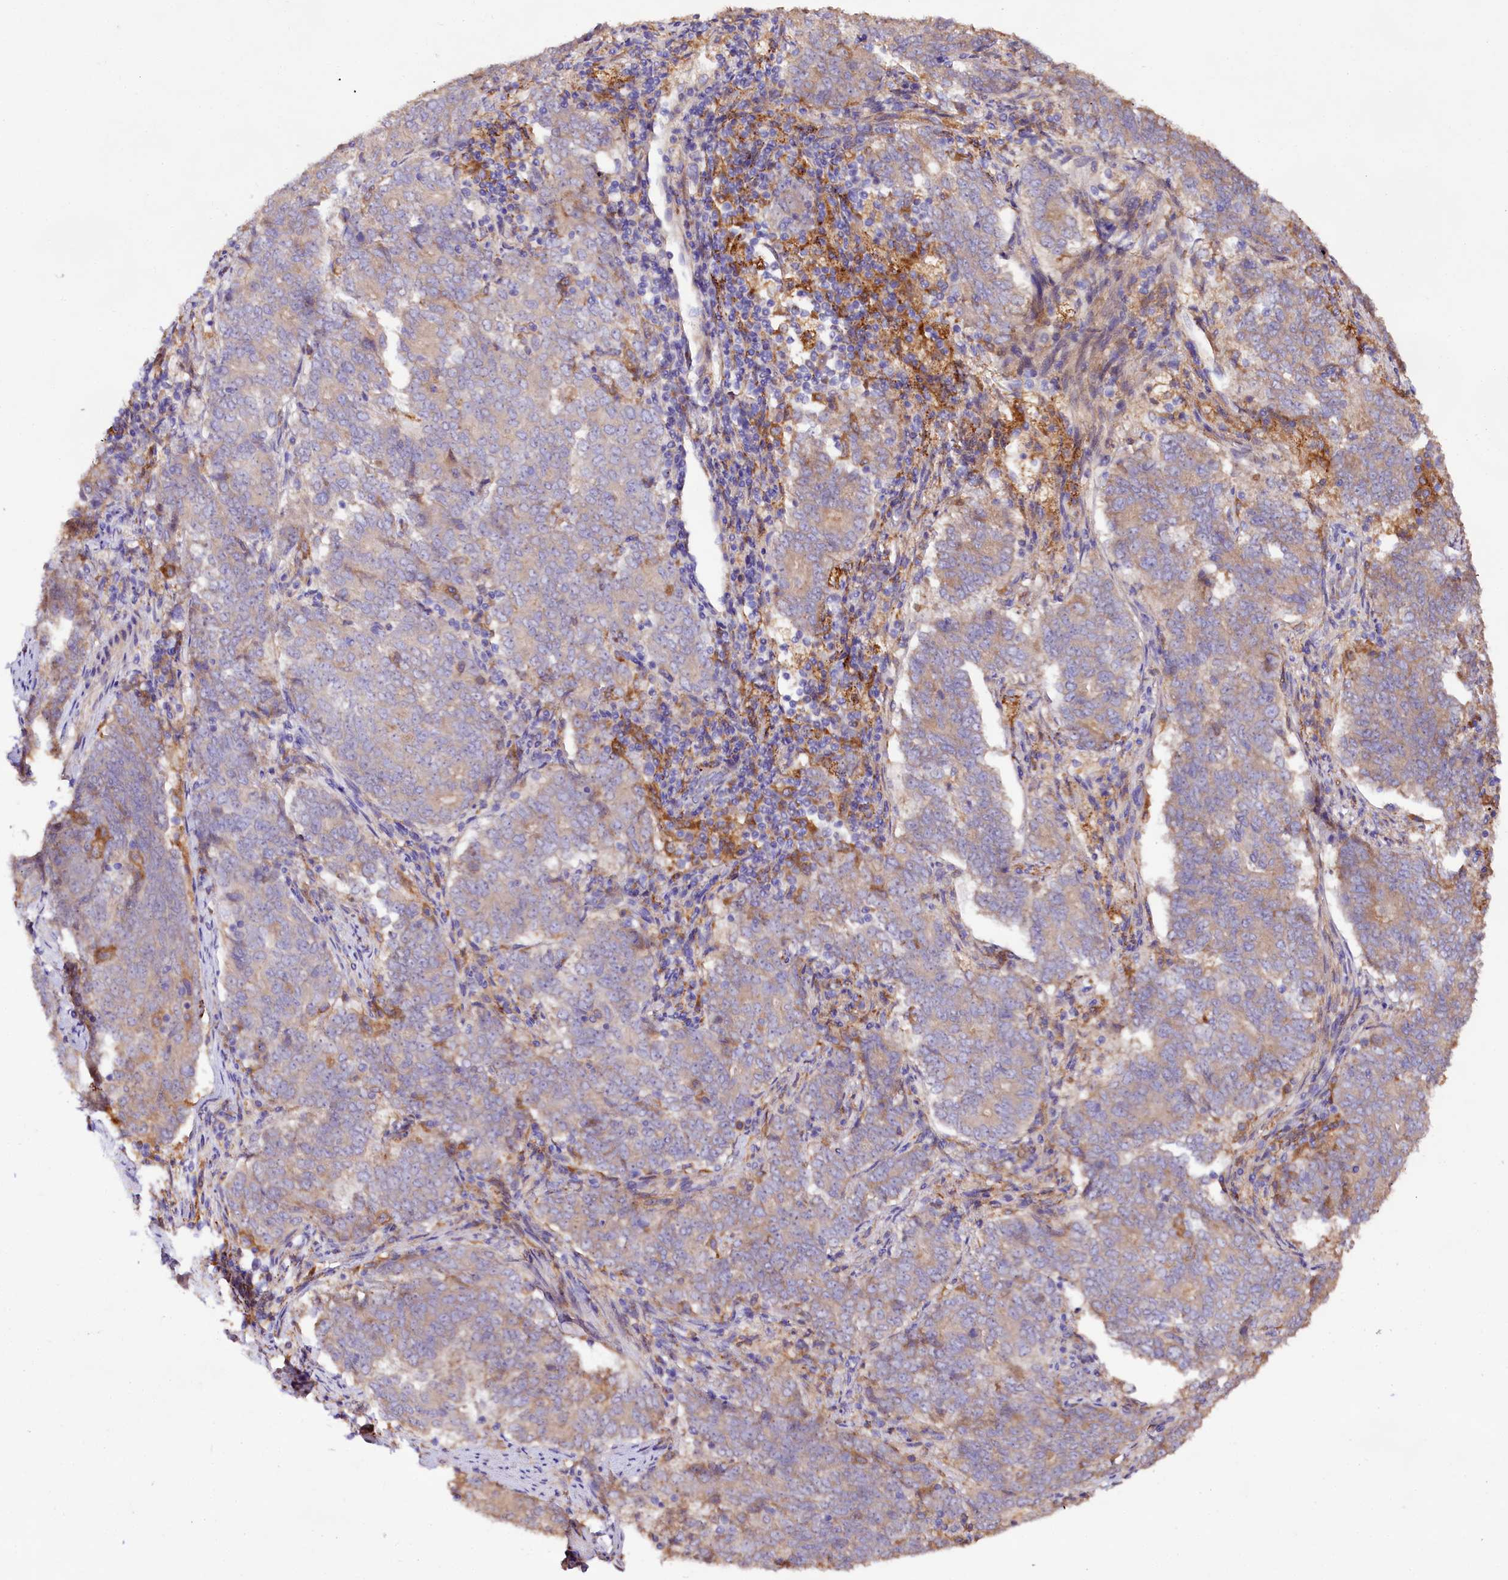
{"staining": {"intensity": "moderate", "quantity": "<25%", "location": "cytoplasmic/membranous"}, "tissue": "endometrial cancer", "cell_type": "Tumor cells", "image_type": "cancer", "snomed": [{"axis": "morphology", "description": "Adenocarcinoma, NOS"}, {"axis": "topography", "description": "Endometrium"}], "caption": "There is low levels of moderate cytoplasmic/membranous expression in tumor cells of endometrial cancer (adenocarcinoma), as demonstrated by immunohistochemical staining (brown color).", "gene": "DMXL2", "patient": {"sex": "female", "age": 80}}